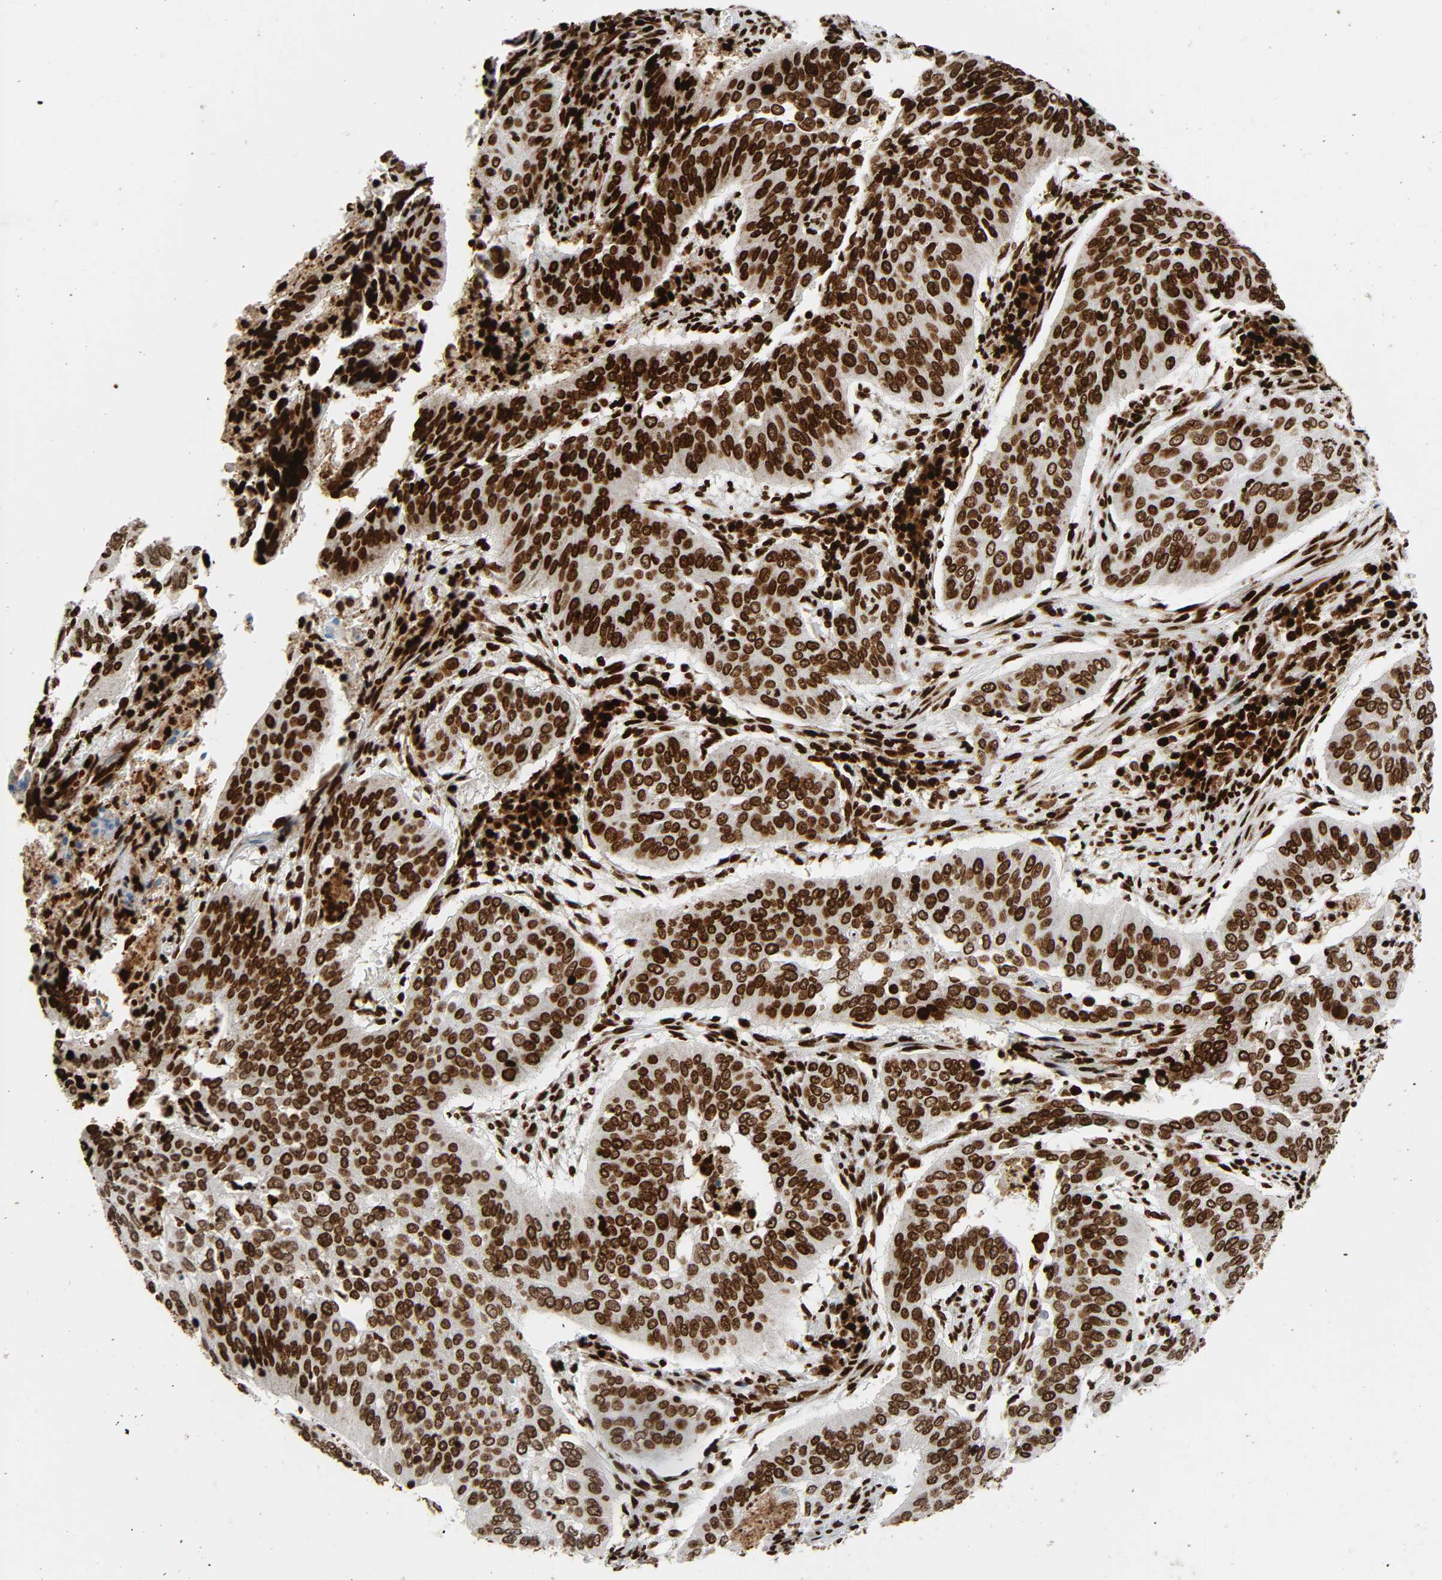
{"staining": {"intensity": "moderate", "quantity": ">75%", "location": "nuclear"}, "tissue": "cervical cancer", "cell_type": "Tumor cells", "image_type": "cancer", "snomed": [{"axis": "morphology", "description": "Squamous cell carcinoma, NOS"}, {"axis": "topography", "description": "Cervix"}], "caption": "This histopathology image displays IHC staining of squamous cell carcinoma (cervical), with medium moderate nuclear expression in about >75% of tumor cells.", "gene": "RXRA", "patient": {"sex": "female", "age": 39}}